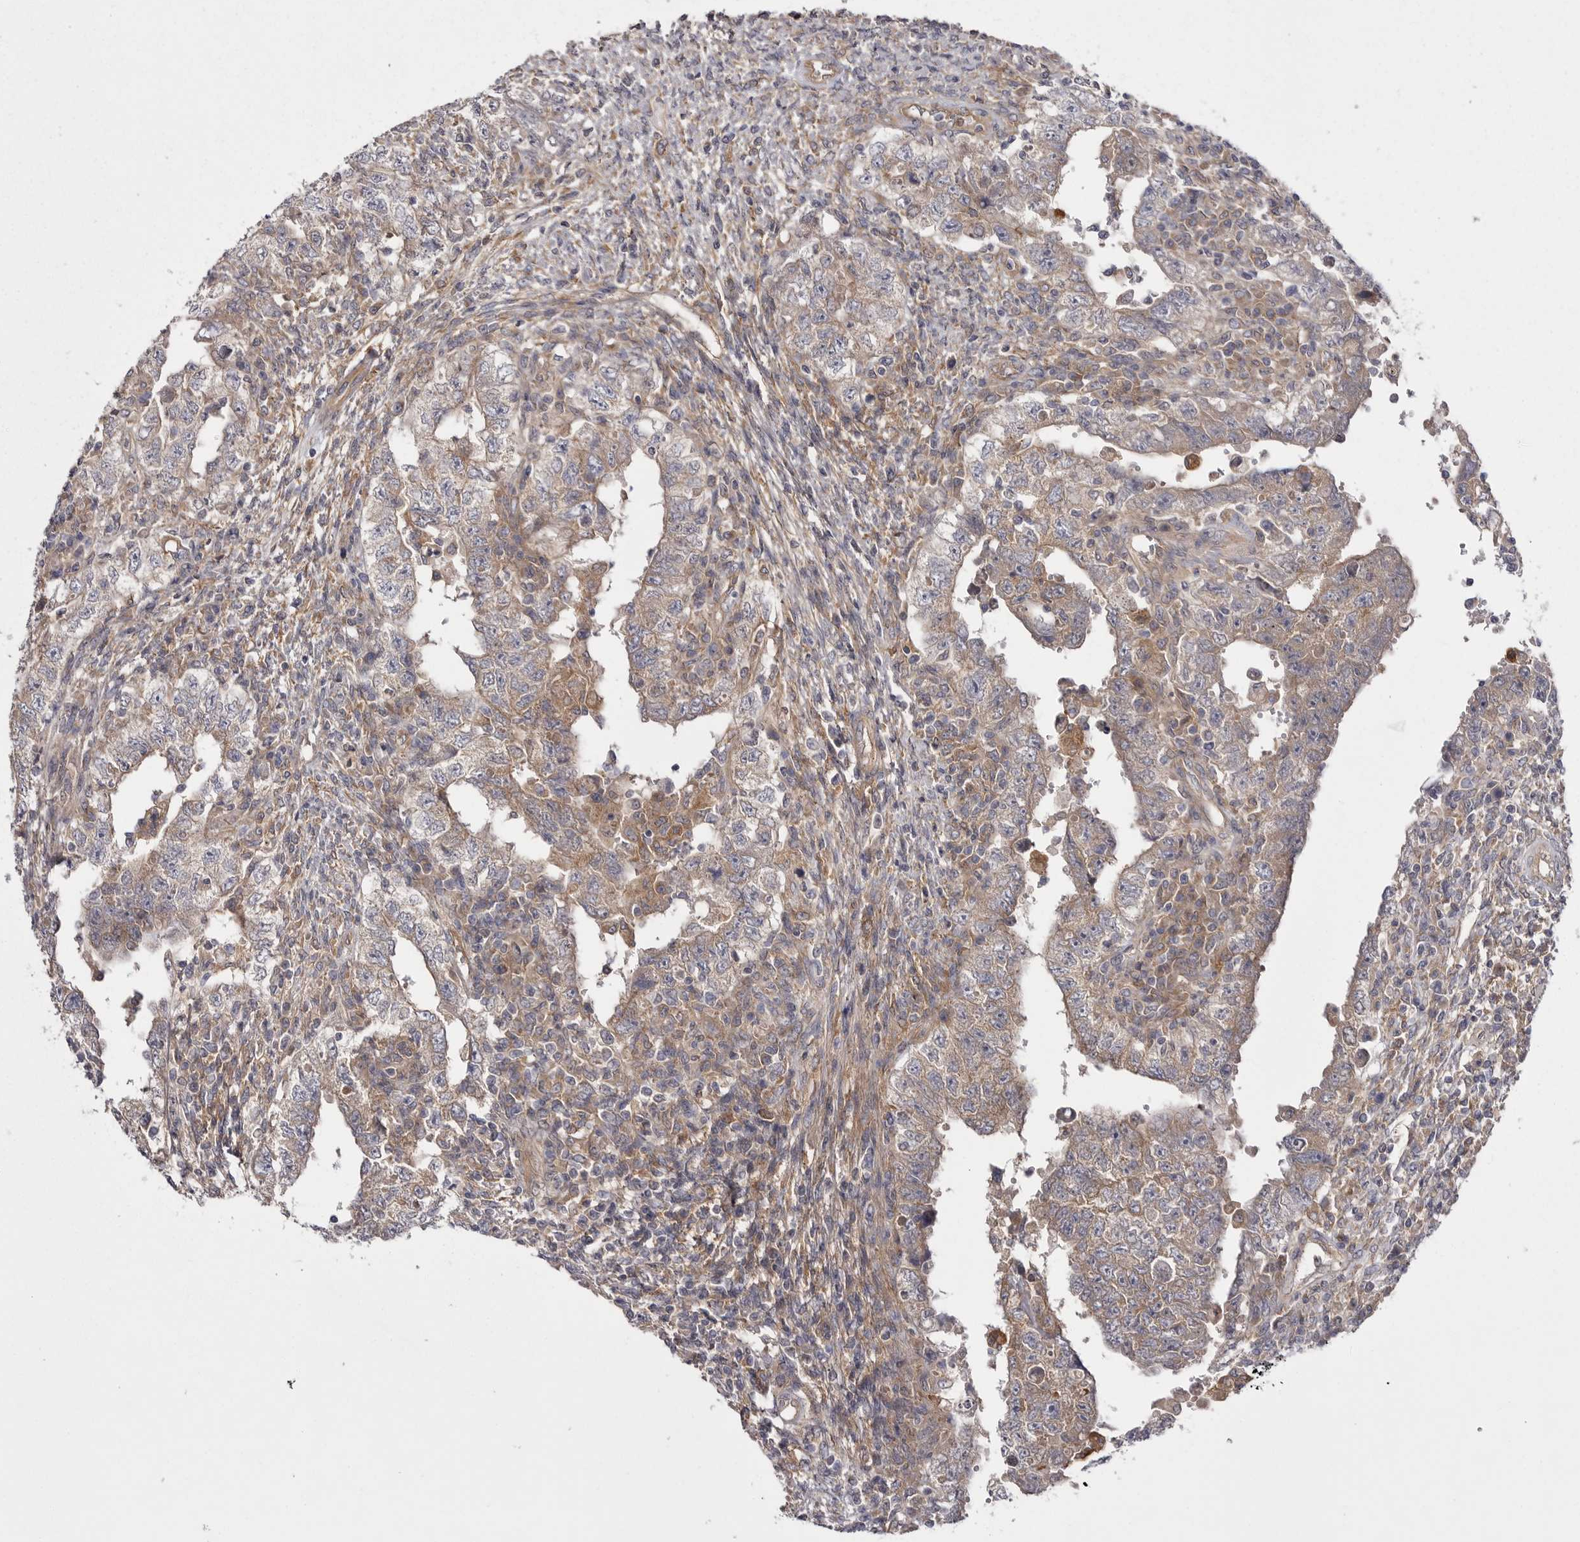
{"staining": {"intensity": "weak", "quantity": "25%-75%", "location": "cytoplasmic/membranous"}, "tissue": "testis cancer", "cell_type": "Tumor cells", "image_type": "cancer", "snomed": [{"axis": "morphology", "description": "Carcinoma, Embryonal, NOS"}, {"axis": "topography", "description": "Testis"}], "caption": "Testis cancer (embryonal carcinoma) stained for a protein (brown) shows weak cytoplasmic/membranous positive positivity in approximately 25%-75% of tumor cells.", "gene": "OSBPL9", "patient": {"sex": "male", "age": 26}}